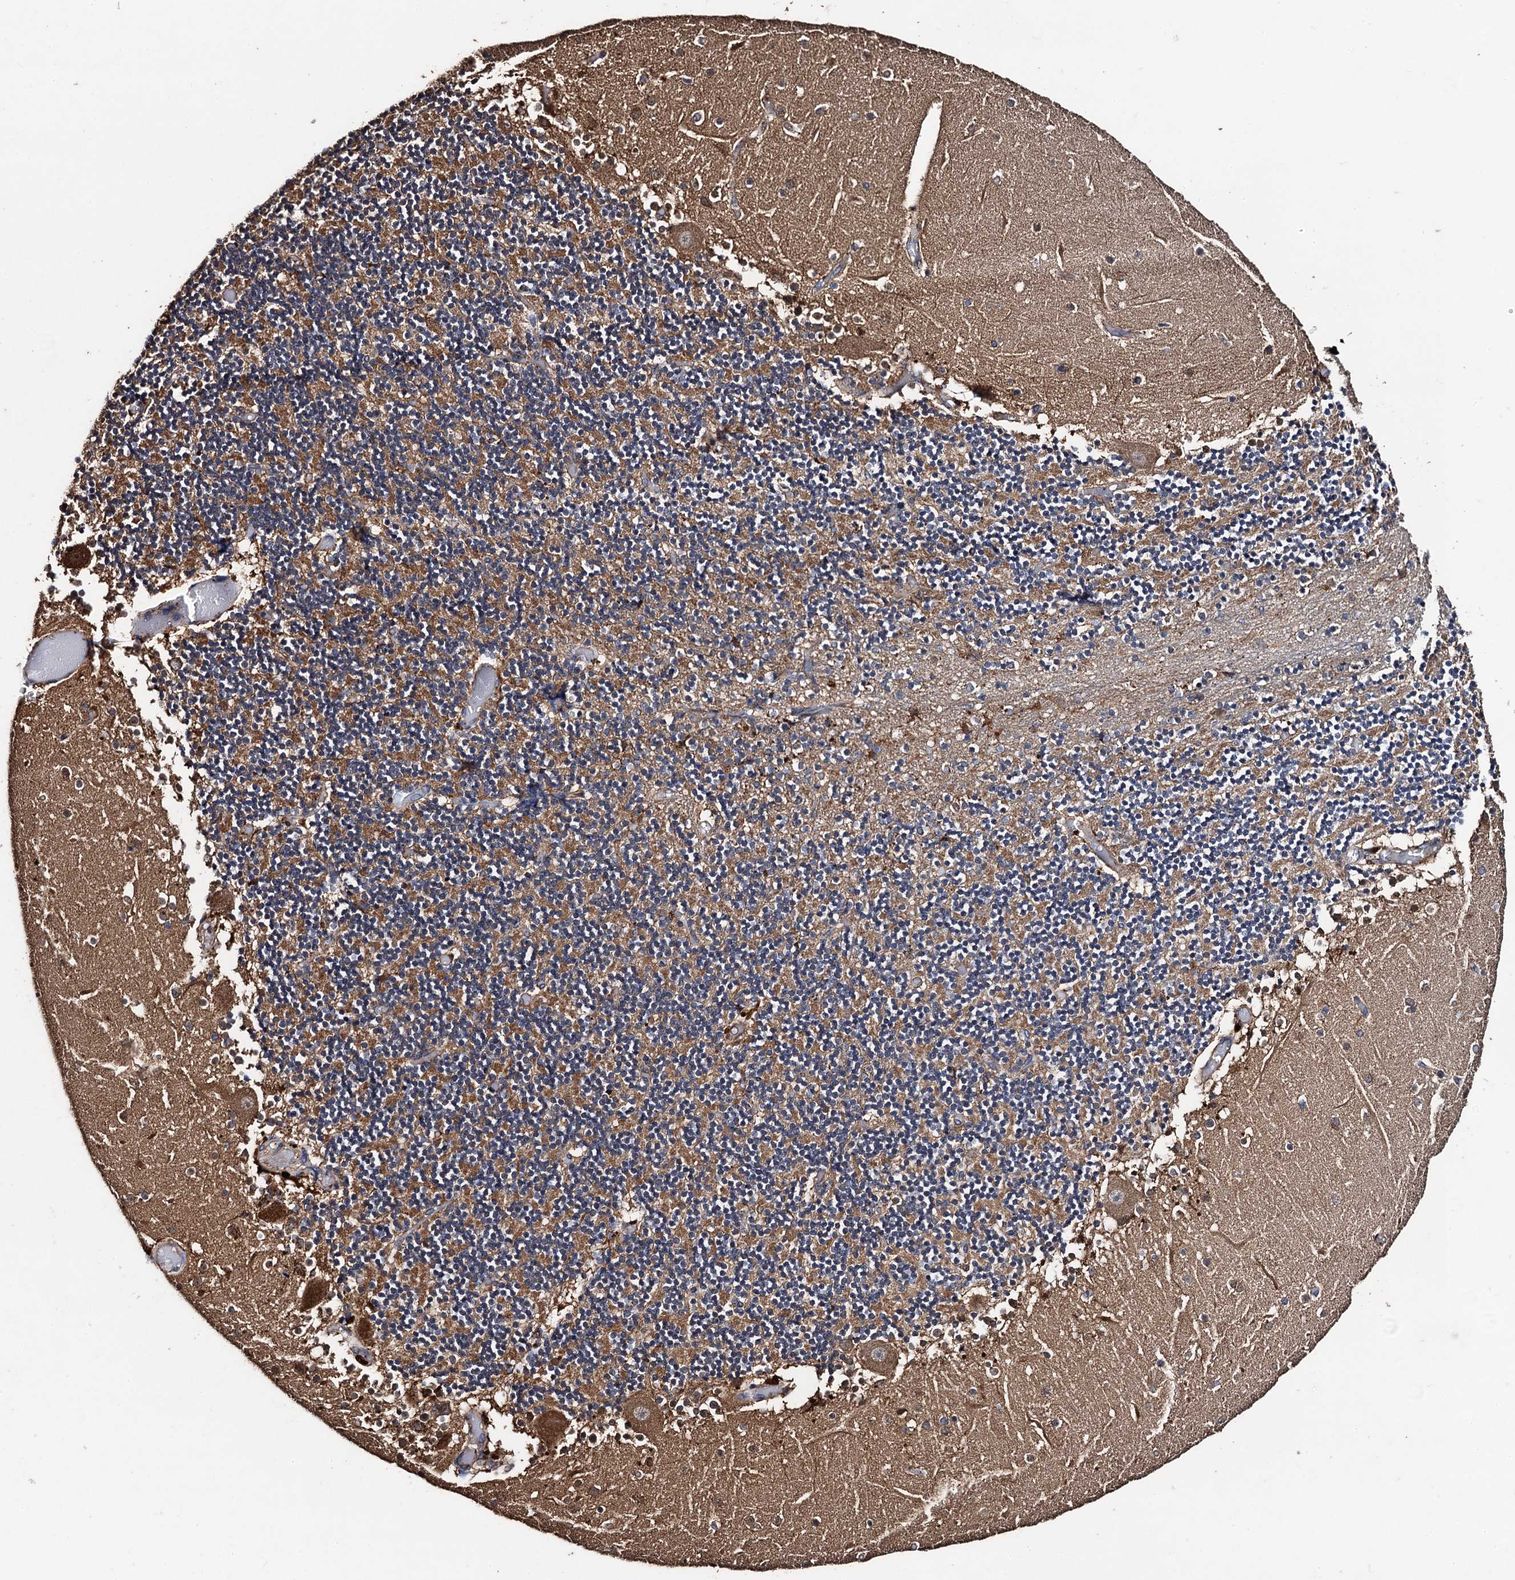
{"staining": {"intensity": "strong", "quantity": "<25%", "location": "cytoplasmic/membranous"}, "tissue": "cerebellum", "cell_type": "Cells in granular layer", "image_type": "normal", "snomed": [{"axis": "morphology", "description": "Normal tissue, NOS"}, {"axis": "topography", "description": "Cerebellum"}], "caption": "Protein expression analysis of benign cerebellum shows strong cytoplasmic/membranous expression in approximately <25% of cells in granular layer.", "gene": "PPTC7", "patient": {"sex": "female", "age": 28}}